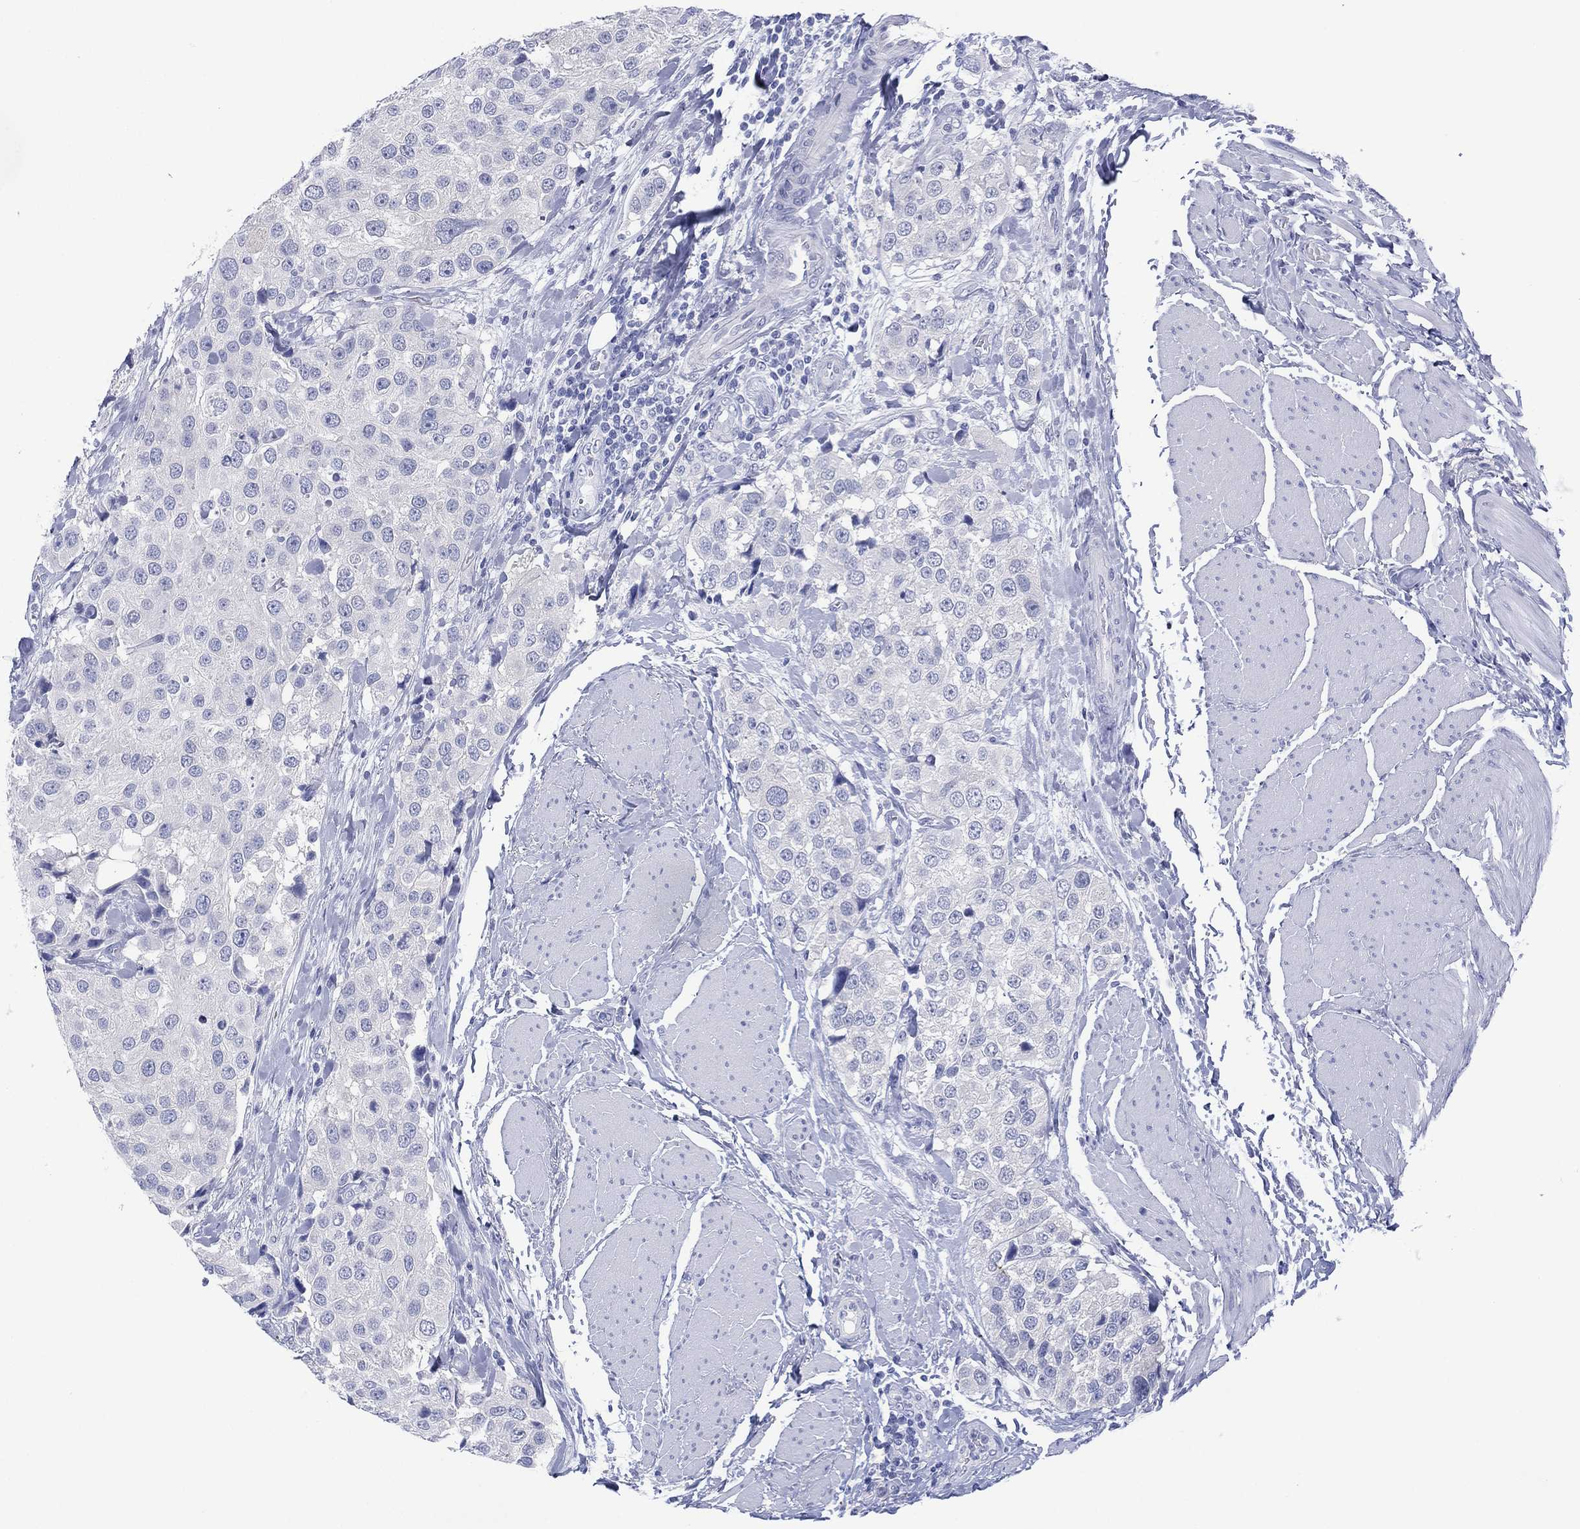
{"staining": {"intensity": "negative", "quantity": "none", "location": "none"}, "tissue": "urothelial cancer", "cell_type": "Tumor cells", "image_type": "cancer", "snomed": [{"axis": "morphology", "description": "Urothelial carcinoma, High grade"}, {"axis": "topography", "description": "Urinary bladder"}], "caption": "Immunohistochemistry histopathology image of urothelial carcinoma (high-grade) stained for a protein (brown), which reveals no positivity in tumor cells.", "gene": "DSG1", "patient": {"sex": "female", "age": 64}}